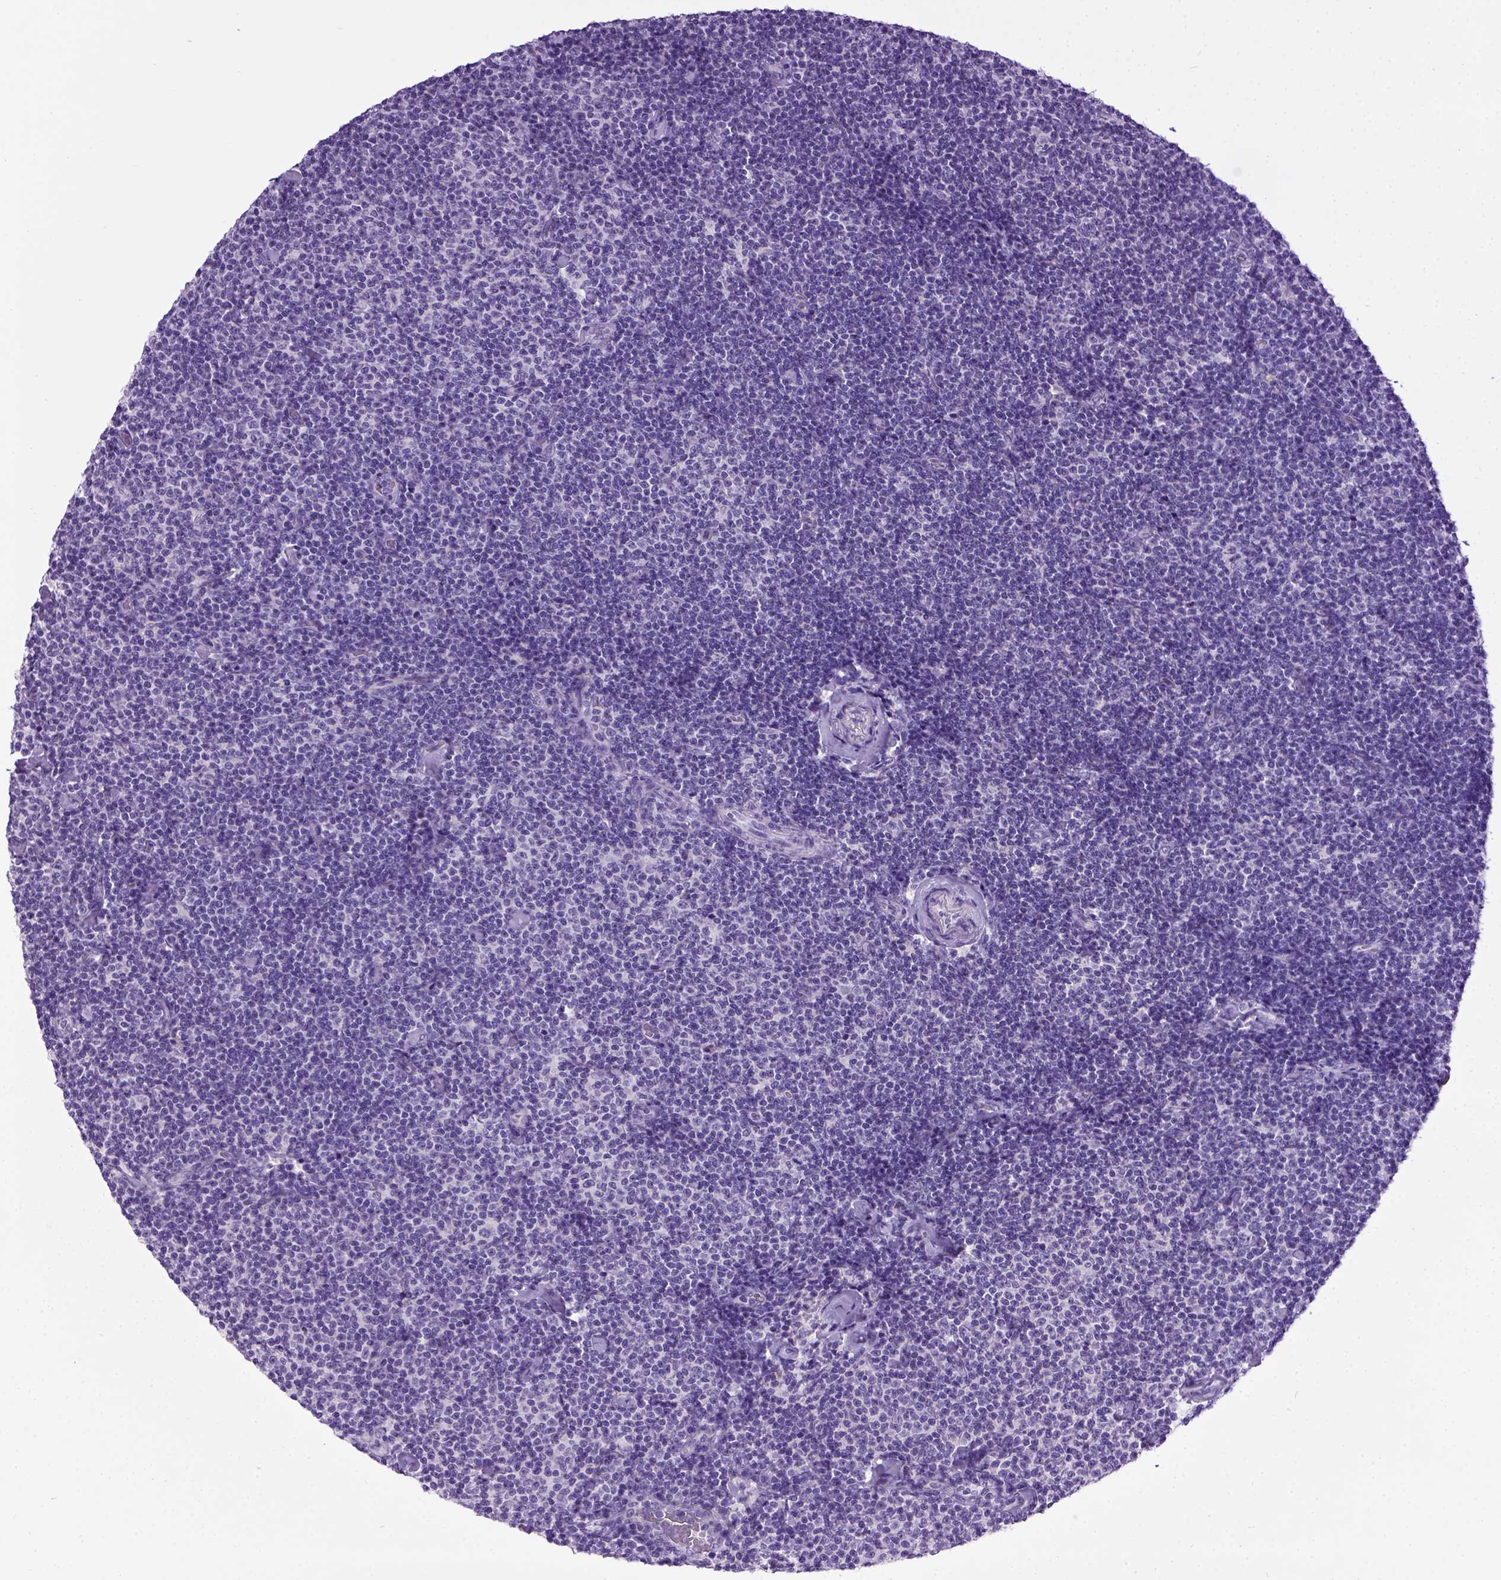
{"staining": {"intensity": "negative", "quantity": "none", "location": "none"}, "tissue": "lymphoma", "cell_type": "Tumor cells", "image_type": "cancer", "snomed": [{"axis": "morphology", "description": "Malignant lymphoma, non-Hodgkin's type, Low grade"}, {"axis": "topography", "description": "Lymph node"}], "caption": "IHC micrograph of neoplastic tissue: human lymphoma stained with DAB displays no significant protein positivity in tumor cells. (Stains: DAB (3,3'-diaminobenzidine) IHC with hematoxylin counter stain, Microscopy: brightfield microscopy at high magnification).", "gene": "CDH1", "patient": {"sex": "male", "age": 81}}